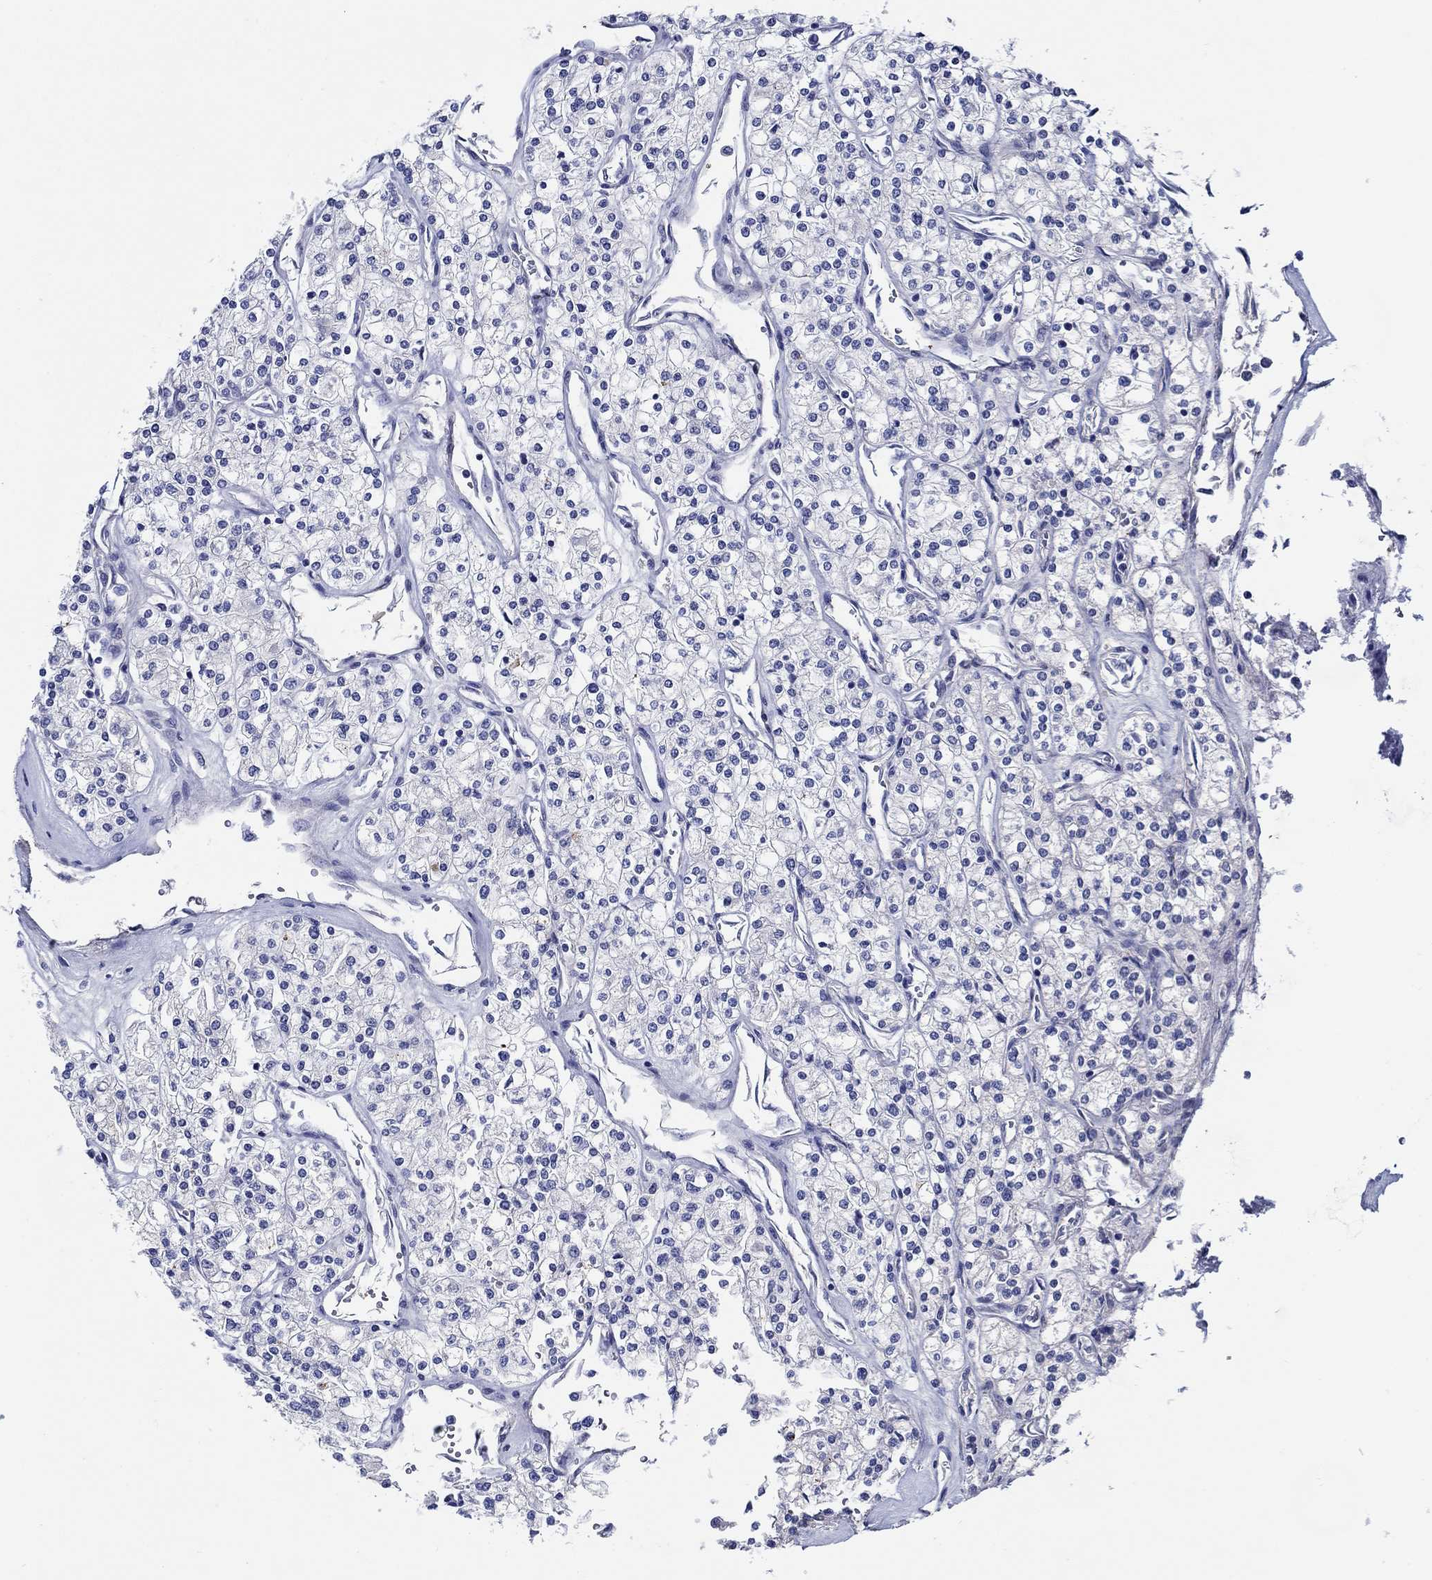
{"staining": {"intensity": "negative", "quantity": "none", "location": "none"}, "tissue": "renal cancer", "cell_type": "Tumor cells", "image_type": "cancer", "snomed": [{"axis": "morphology", "description": "Adenocarcinoma, NOS"}, {"axis": "topography", "description": "Kidney"}], "caption": "The photomicrograph reveals no significant staining in tumor cells of renal adenocarcinoma.", "gene": "MC2R", "patient": {"sex": "male", "age": 80}}